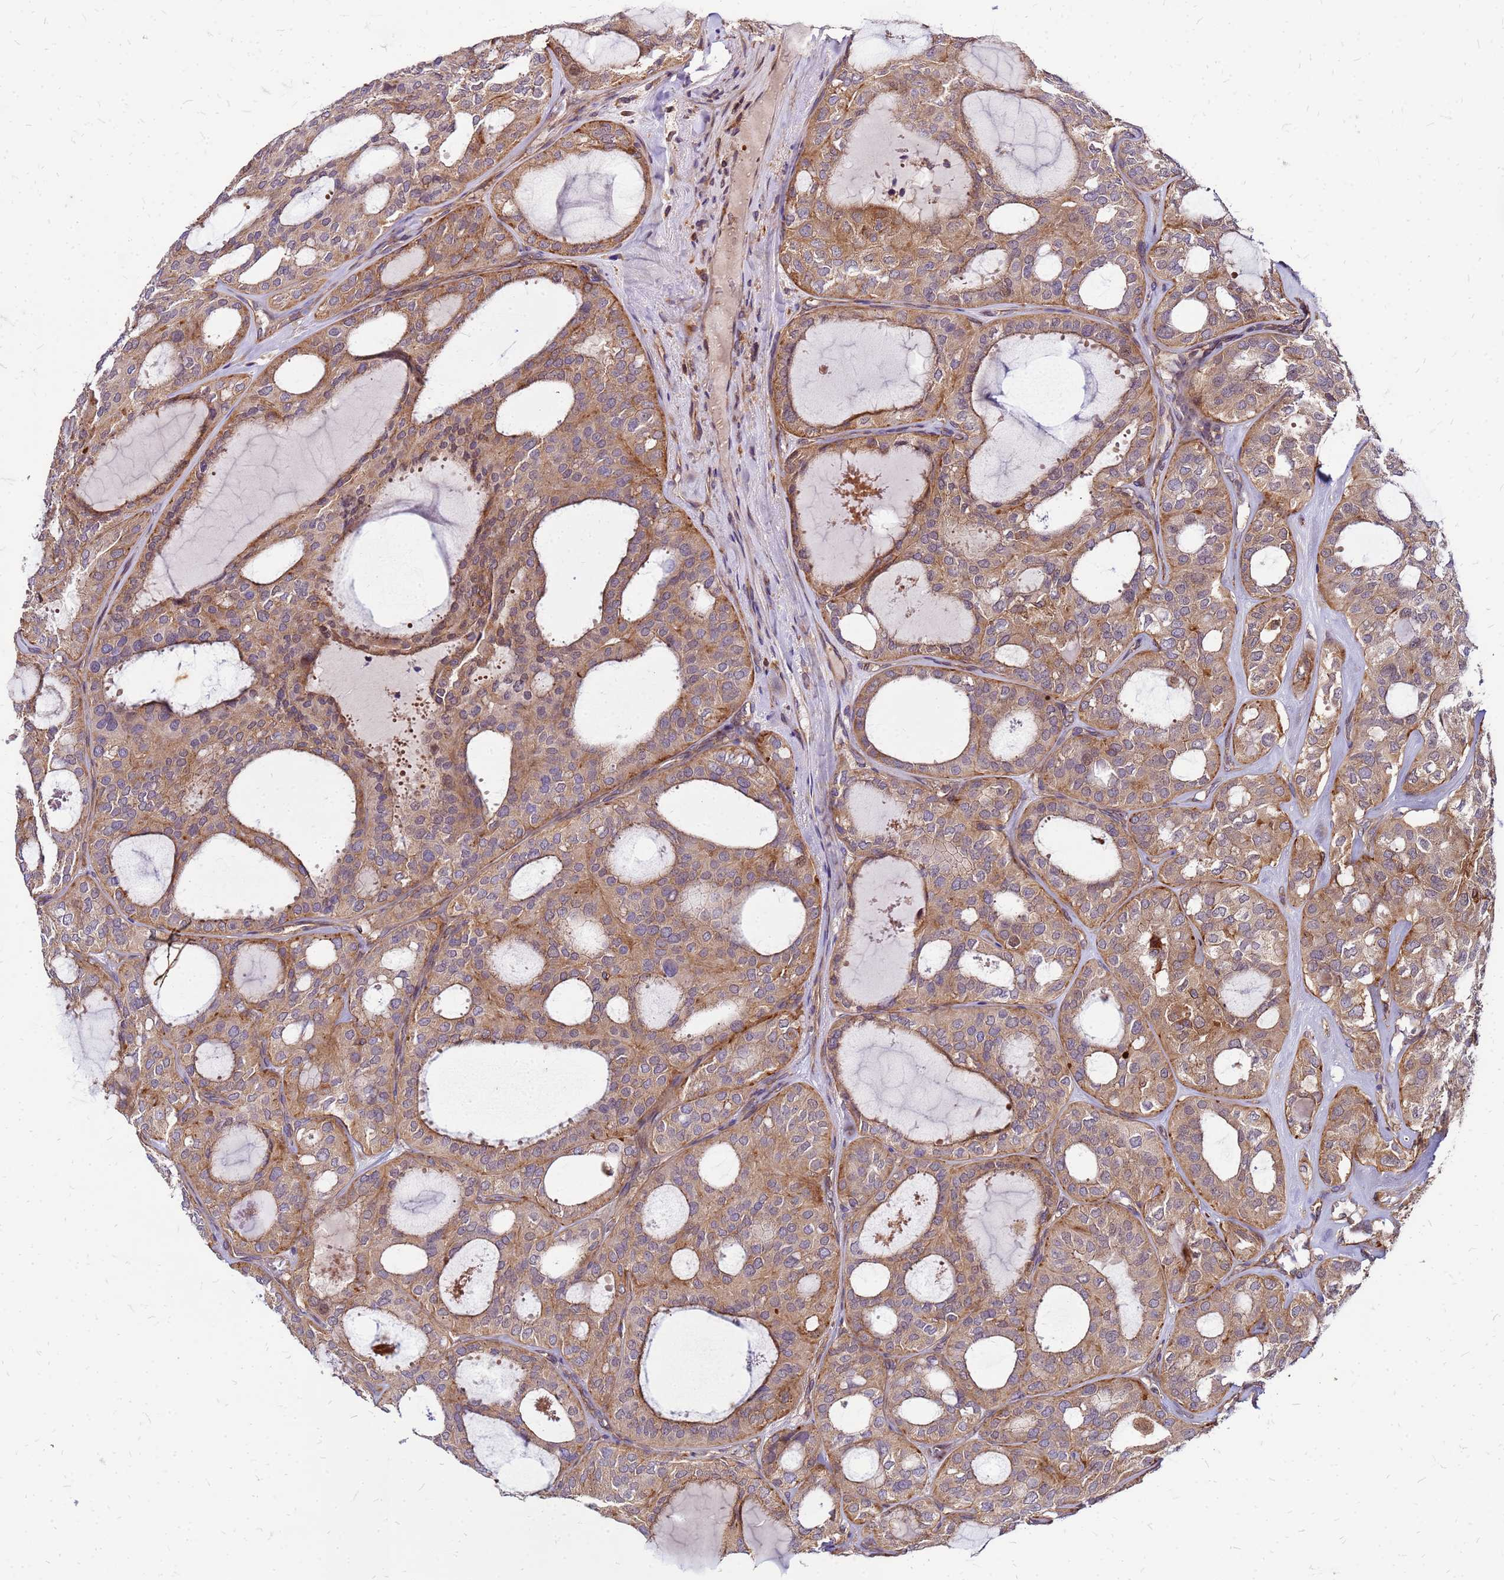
{"staining": {"intensity": "weak", "quantity": ">75%", "location": "cytoplasmic/membranous"}, "tissue": "thyroid cancer", "cell_type": "Tumor cells", "image_type": "cancer", "snomed": [{"axis": "morphology", "description": "Follicular adenoma carcinoma, NOS"}, {"axis": "topography", "description": "Thyroid gland"}], "caption": "Follicular adenoma carcinoma (thyroid) stained for a protein (brown) reveals weak cytoplasmic/membranous positive staining in approximately >75% of tumor cells.", "gene": "CYBC1", "patient": {"sex": "male", "age": 75}}